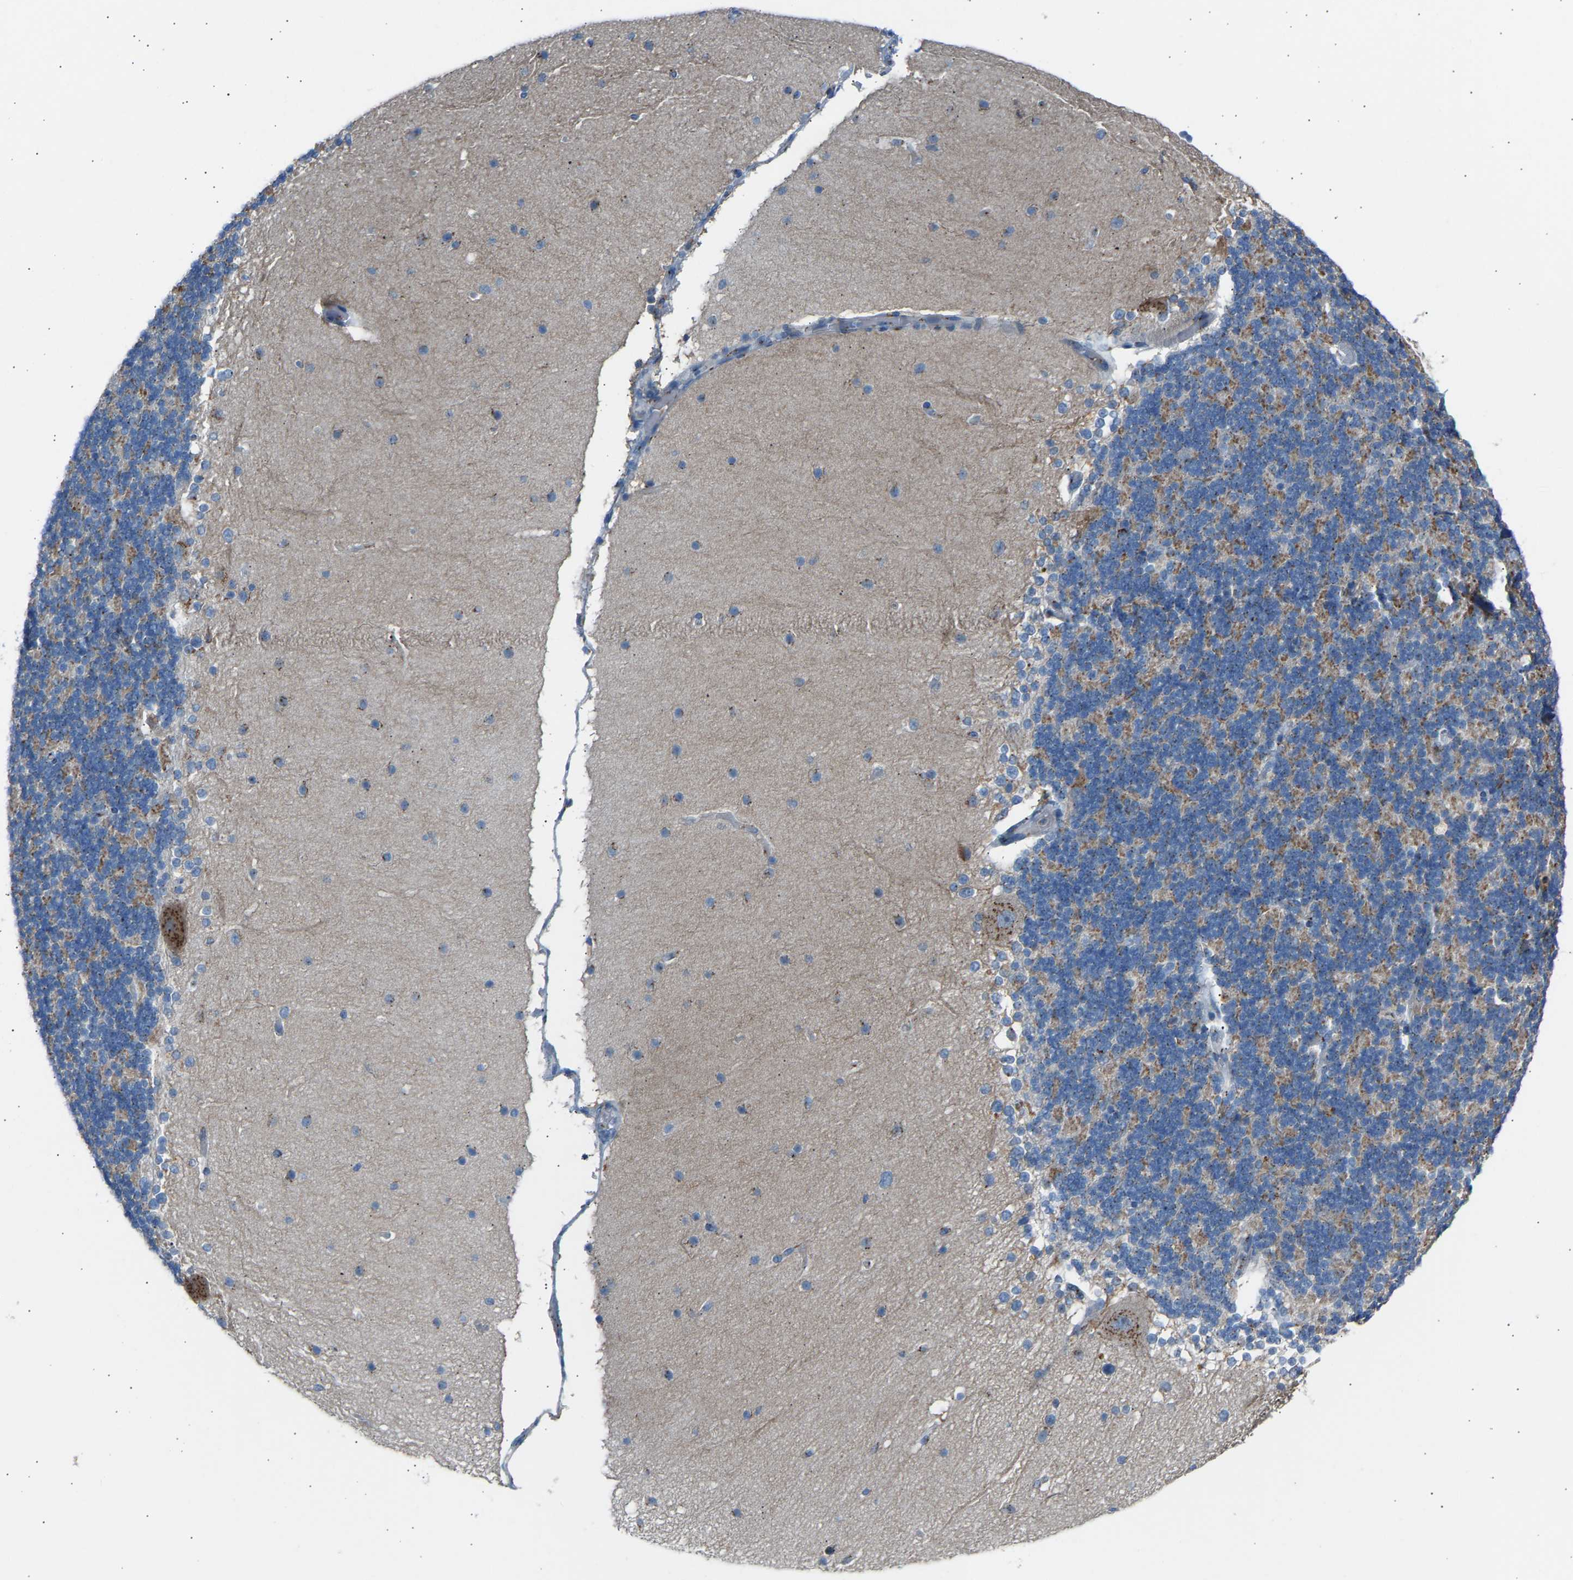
{"staining": {"intensity": "moderate", "quantity": "25%-75%", "location": "cytoplasmic/membranous"}, "tissue": "cerebellum", "cell_type": "Cells in granular layer", "image_type": "normal", "snomed": [{"axis": "morphology", "description": "Normal tissue, NOS"}, {"axis": "topography", "description": "Cerebellum"}], "caption": "Immunohistochemical staining of benign human cerebellum demonstrates medium levels of moderate cytoplasmic/membranous positivity in approximately 25%-75% of cells in granular layer.", "gene": "CYREN", "patient": {"sex": "female", "age": 19}}